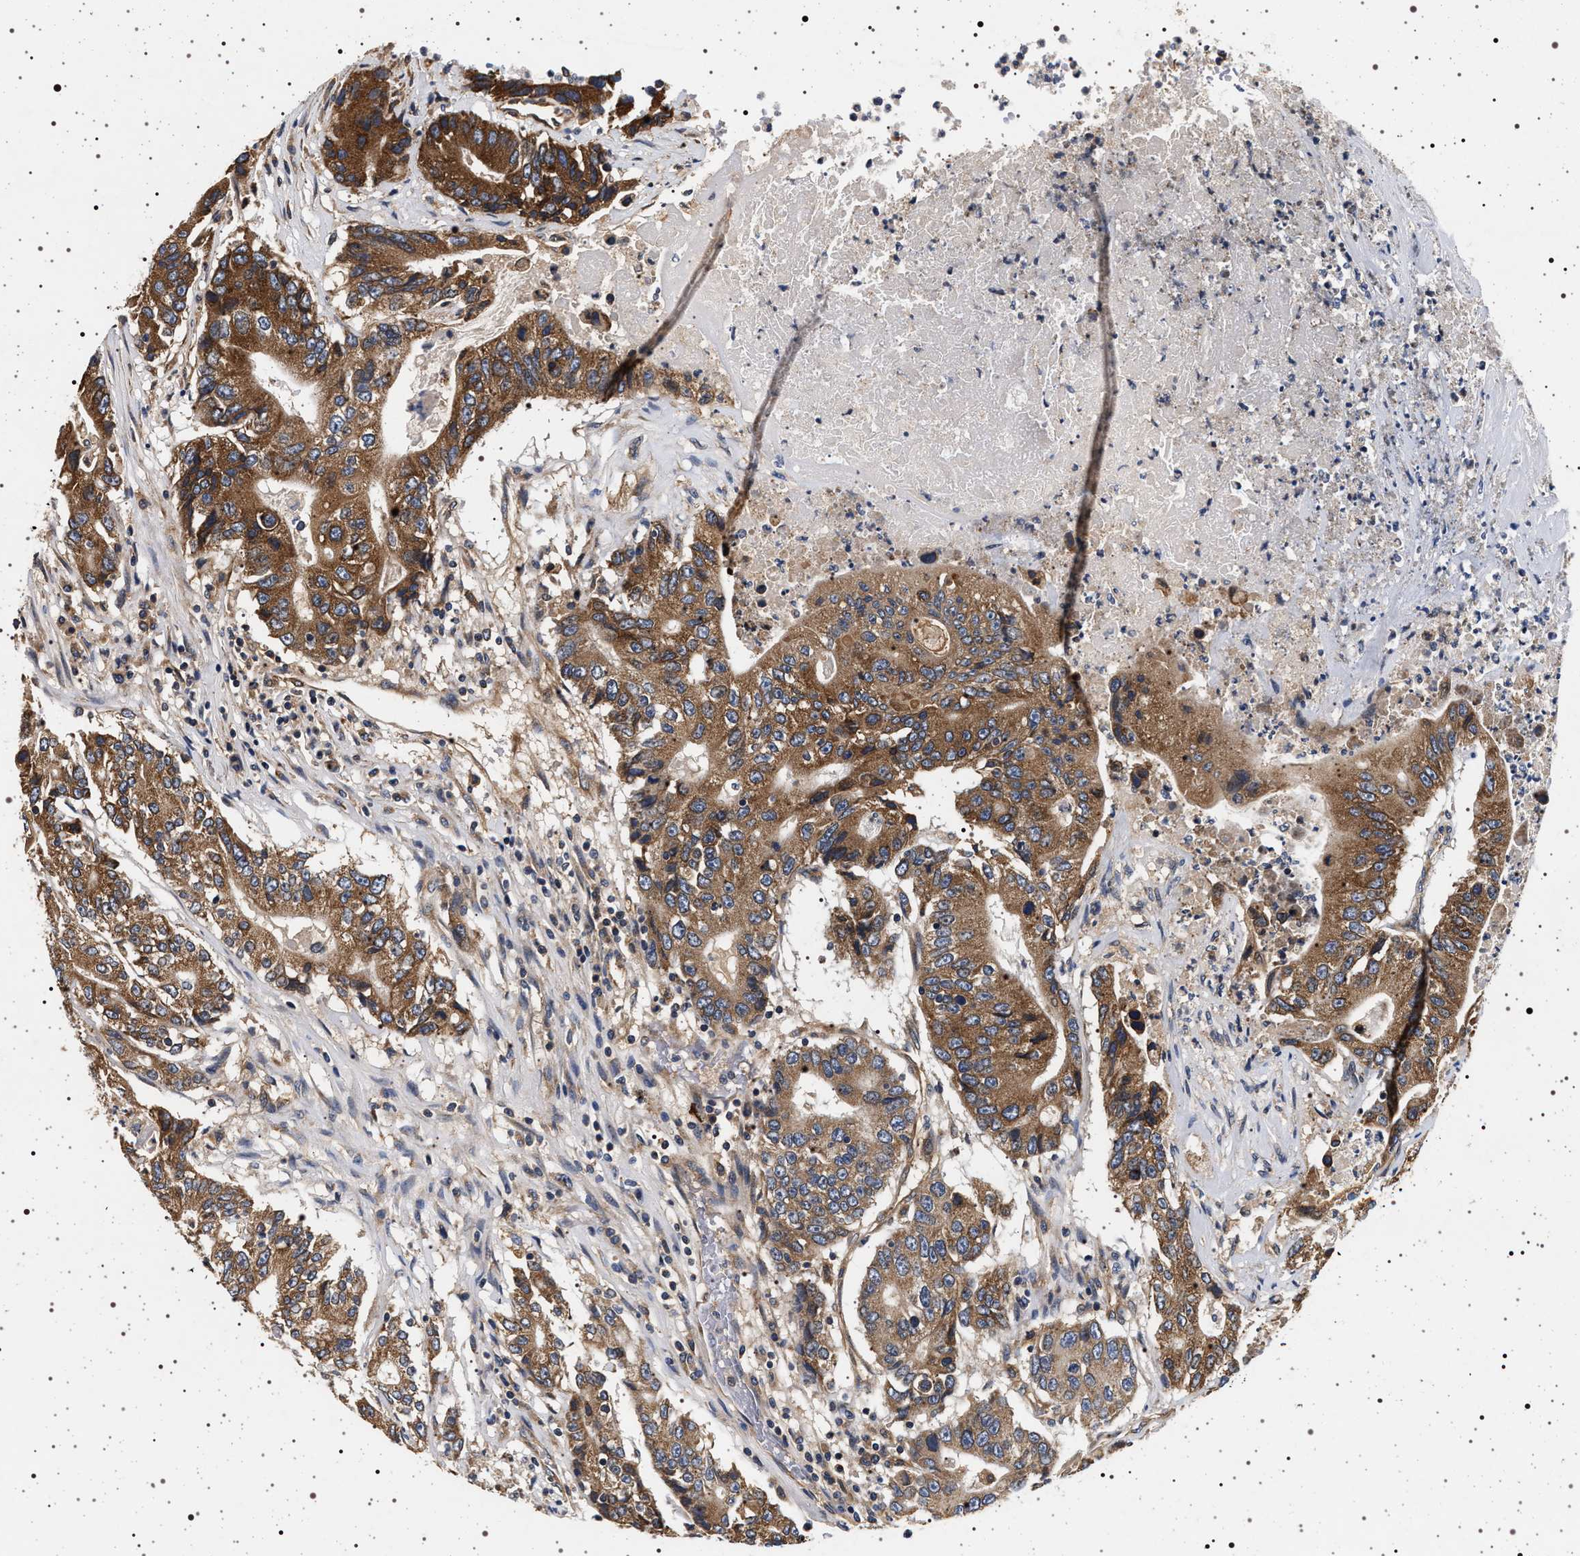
{"staining": {"intensity": "moderate", "quantity": ">75%", "location": "cytoplasmic/membranous"}, "tissue": "colorectal cancer", "cell_type": "Tumor cells", "image_type": "cancer", "snomed": [{"axis": "morphology", "description": "Adenocarcinoma, NOS"}, {"axis": "topography", "description": "Colon"}], "caption": "Adenocarcinoma (colorectal) was stained to show a protein in brown. There is medium levels of moderate cytoplasmic/membranous staining in approximately >75% of tumor cells.", "gene": "DCBLD2", "patient": {"sex": "female", "age": 77}}